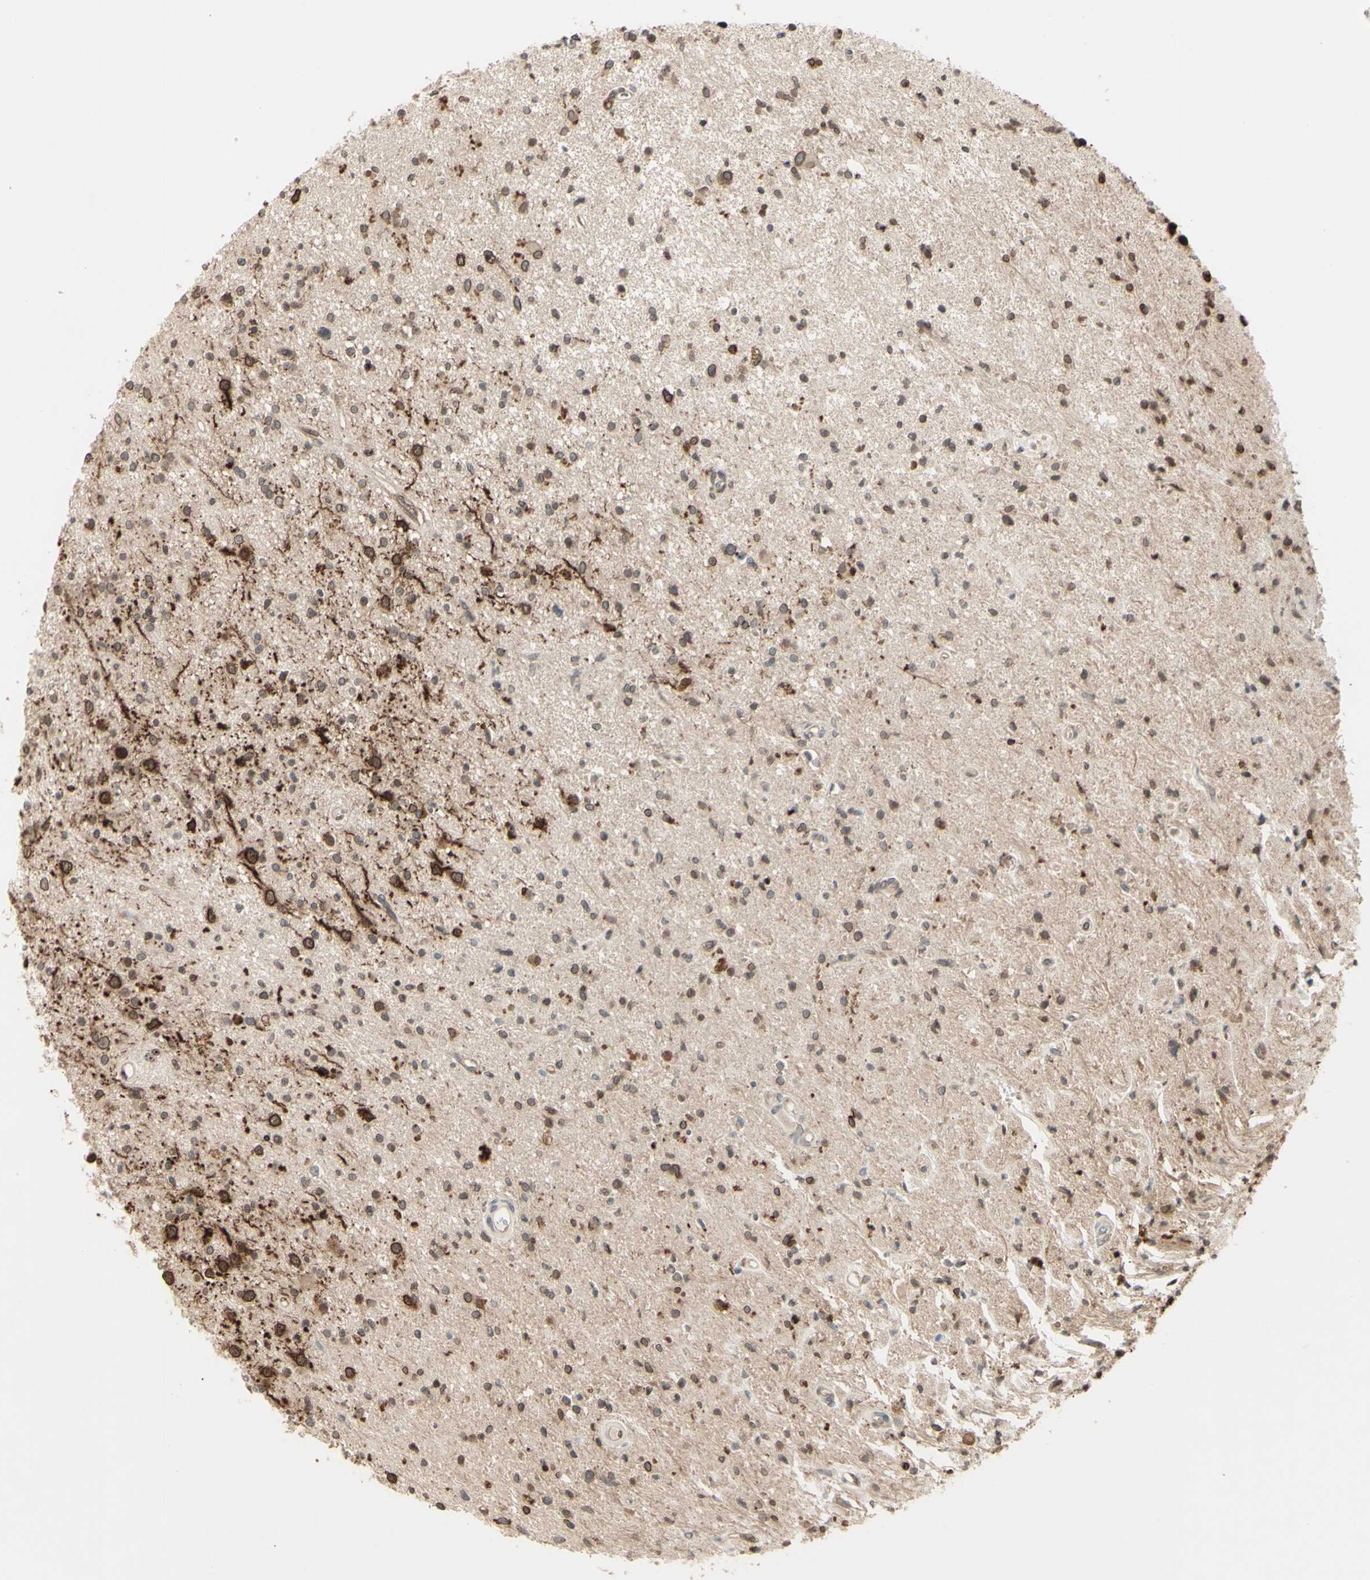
{"staining": {"intensity": "moderate", "quantity": "25%-75%", "location": "cytoplasmic/membranous,nuclear"}, "tissue": "glioma", "cell_type": "Tumor cells", "image_type": "cancer", "snomed": [{"axis": "morphology", "description": "Glioma, malignant, High grade"}, {"axis": "topography", "description": "Brain"}], "caption": "Tumor cells display medium levels of moderate cytoplasmic/membranous and nuclear expression in approximately 25%-75% of cells in glioma.", "gene": "MLF2", "patient": {"sex": "male", "age": 33}}